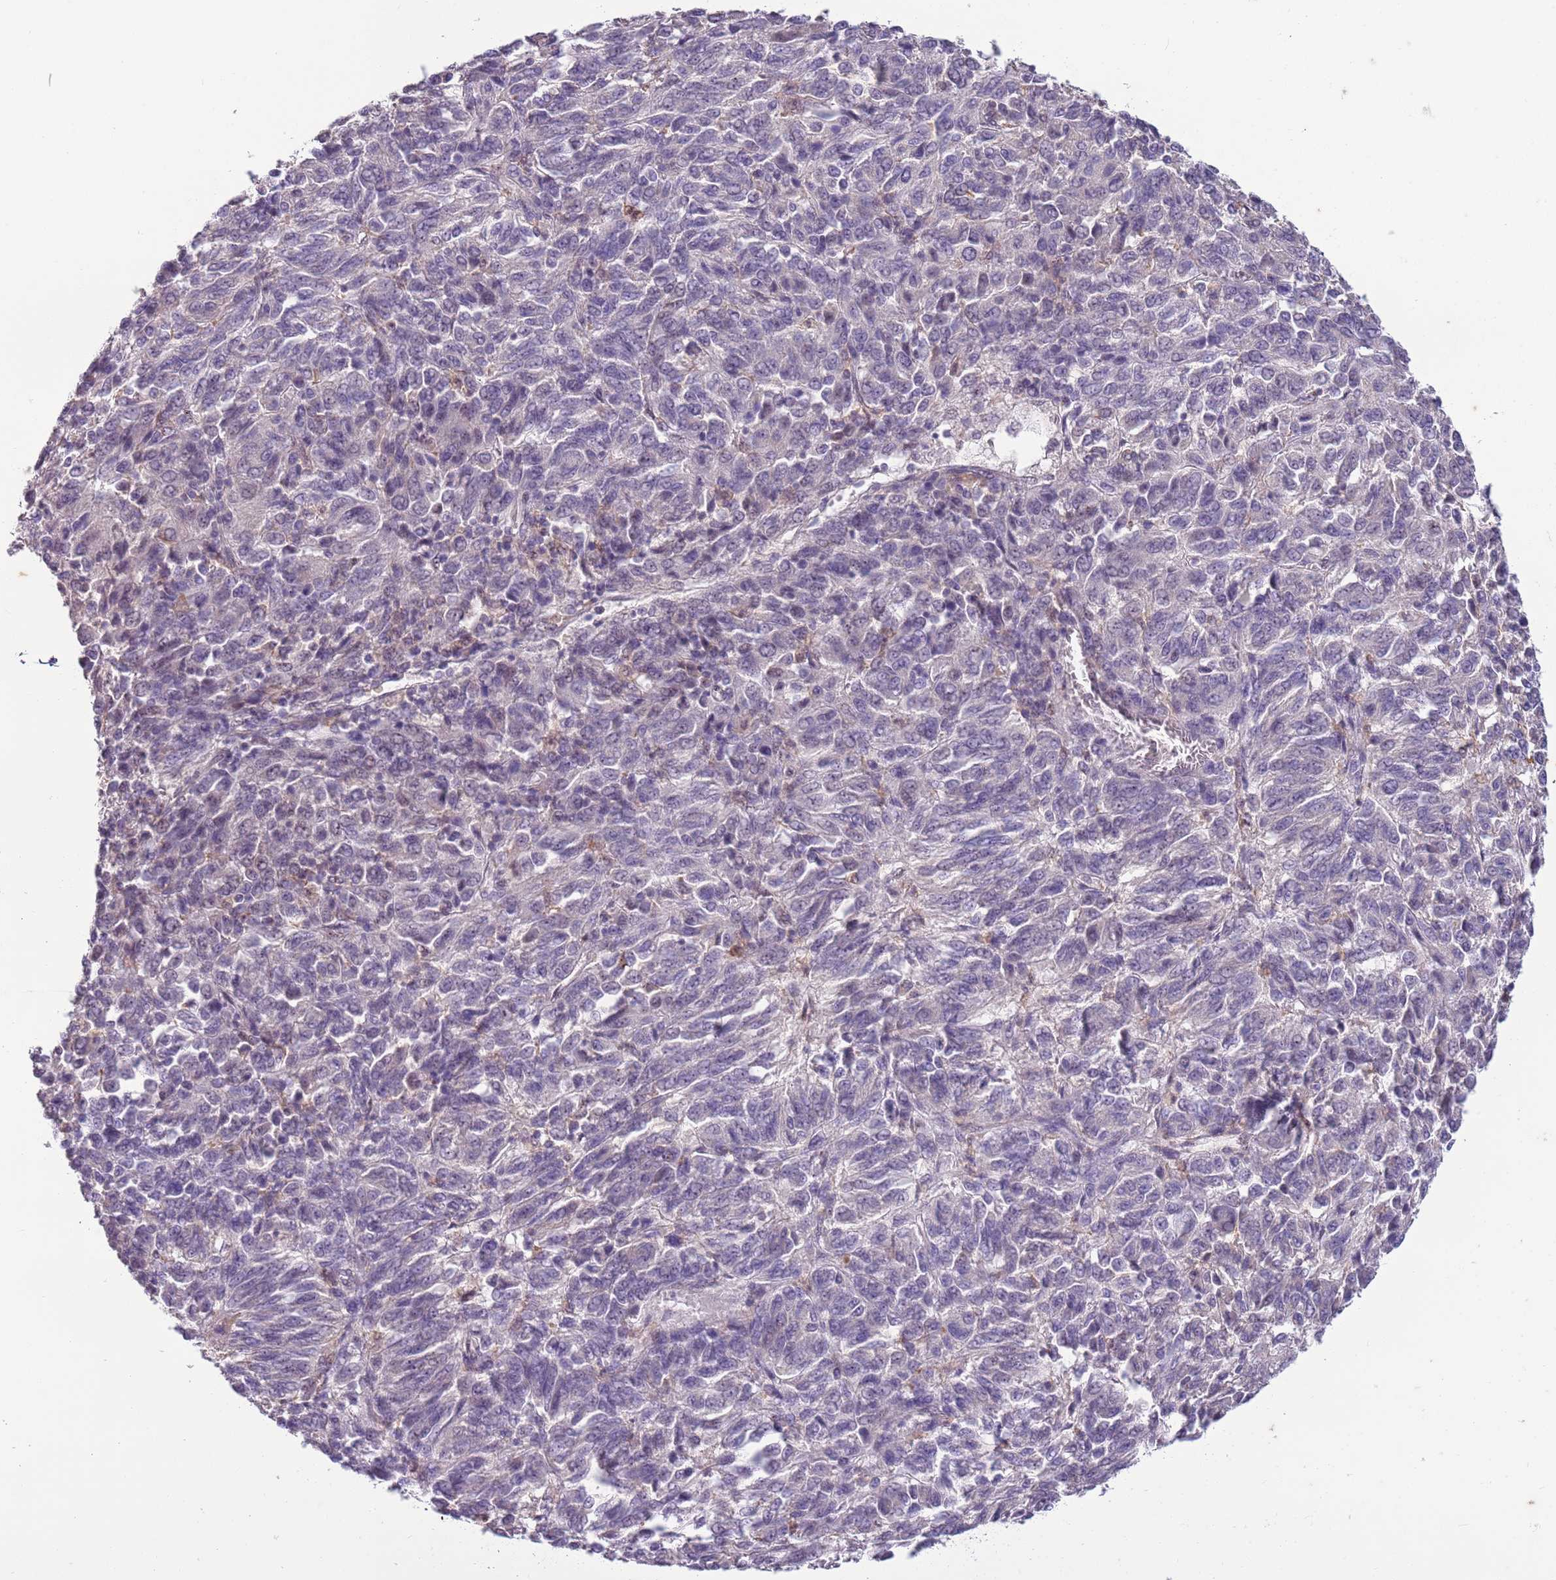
{"staining": {"intensity": "negative", "quantity": "none", "location": "none"}, "tissue": "melanoma", "cell_type": "Tumor cells", "image_type": "cancer", "snomed": [{"axis": "morphology", "description": "Malignant melanoma, Metastatic site"}, {"axis": "topography", "description": "Lung"}], "caption": "This micrograph is of malignant melanoma (metastatic site) stained with immunohistochemistry to label a protein in brown with the nuclei are counter-stained blue. There is no staining in tumor cells. Nuclei are stained in blue.", "gene": "CAPN9", "patient": {"sex": "male", "age": 64}}